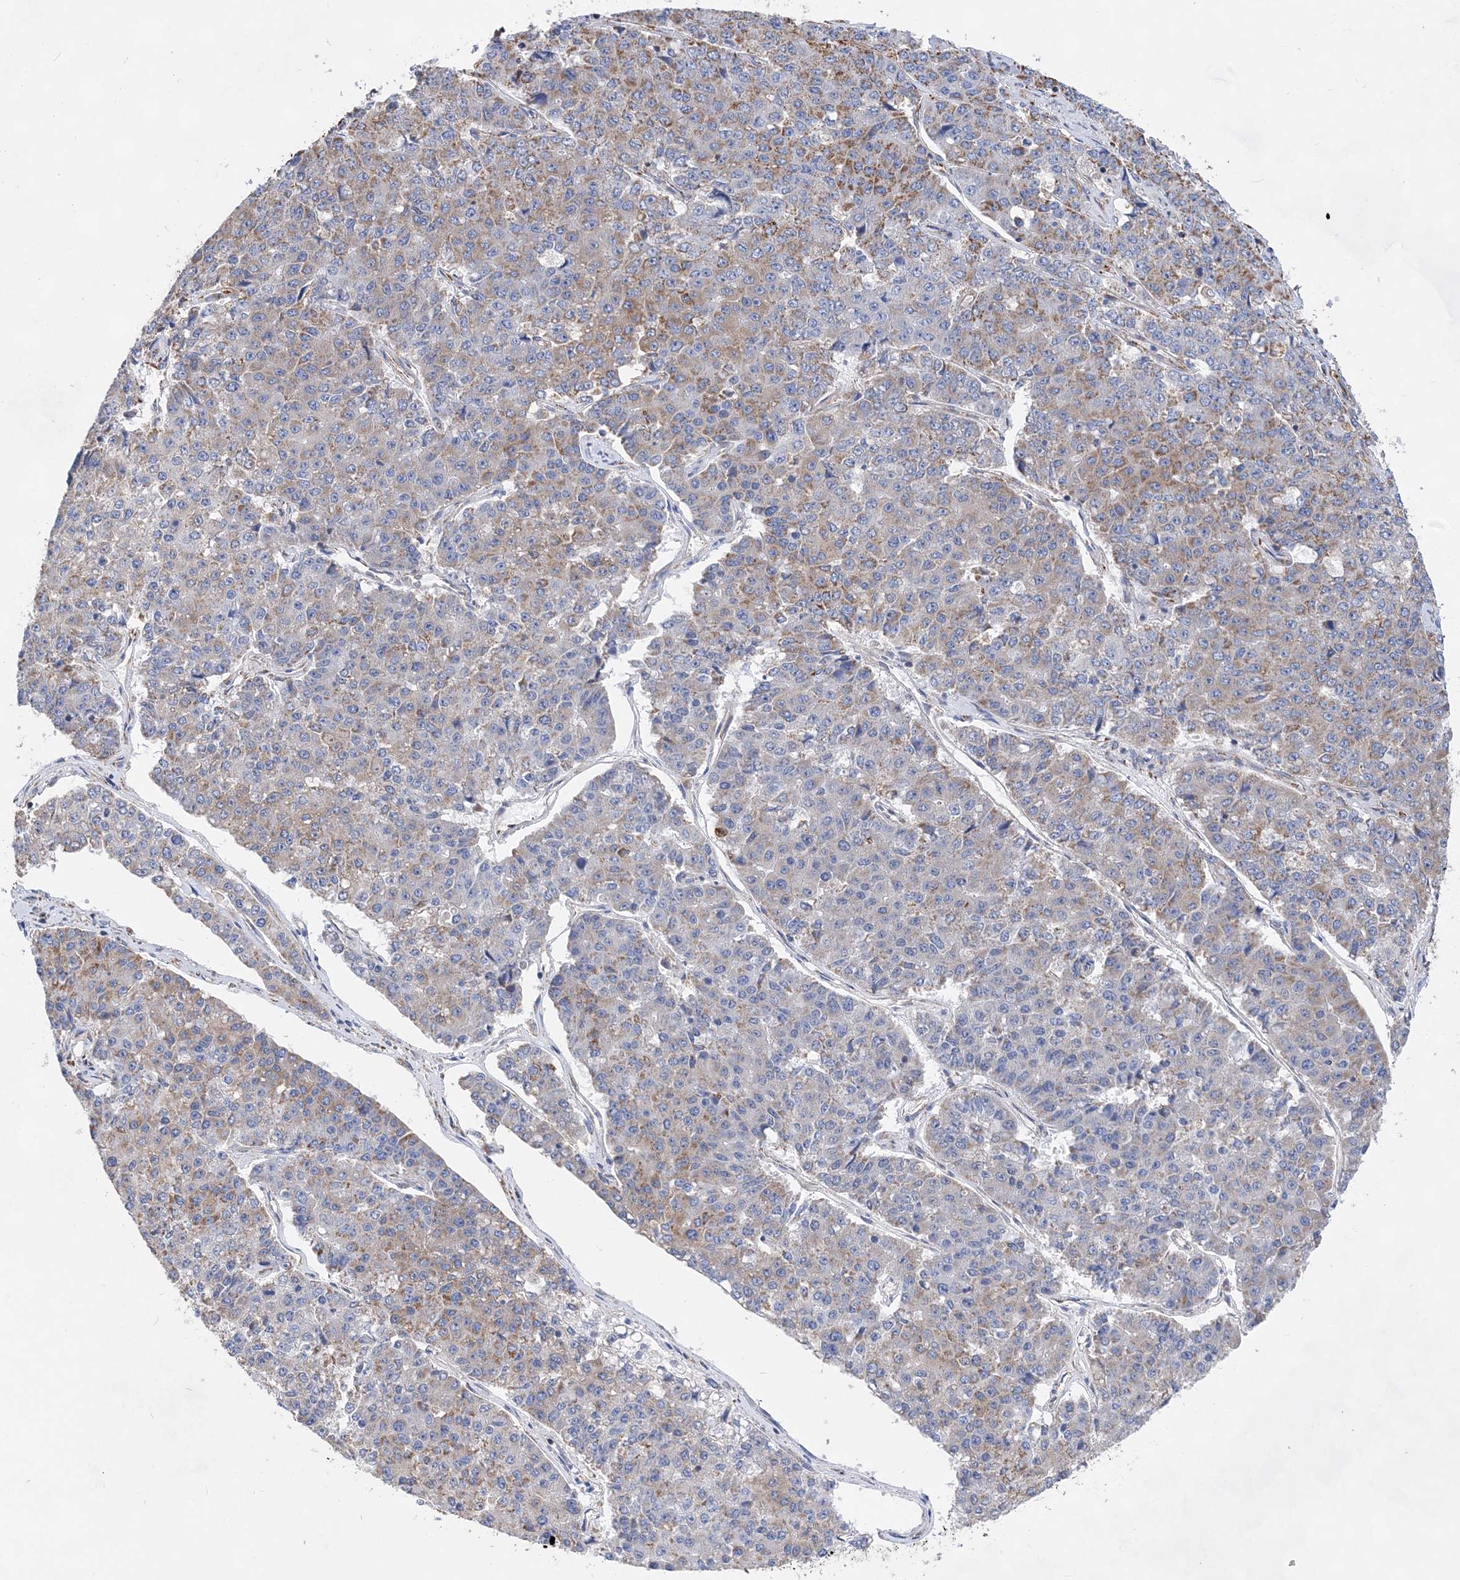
{"staining": {"intensity": "moderate", "quantity": "25%-75%", "location": "cytoplasmic/membranous"}, "tissue": "pancreatic cancer", "cell_type": "Tumor cells", "image_type": "cancer", "snomed": [{"axis": "morphology", "description": "Adenocarcinoma, NOS"}, {"axis": "topography", "description": "Pancreas"}], "caption": "The photomicrograph displays immunohistochemical staining of pancreatic cancer (adenocarcinoma). There is moderate cytoplasmic/membranous staining is seen in approximately 25%-75% of tumor cells.", "gene": "ACOT9", "patient": {"sex": "male", "age": 50}}